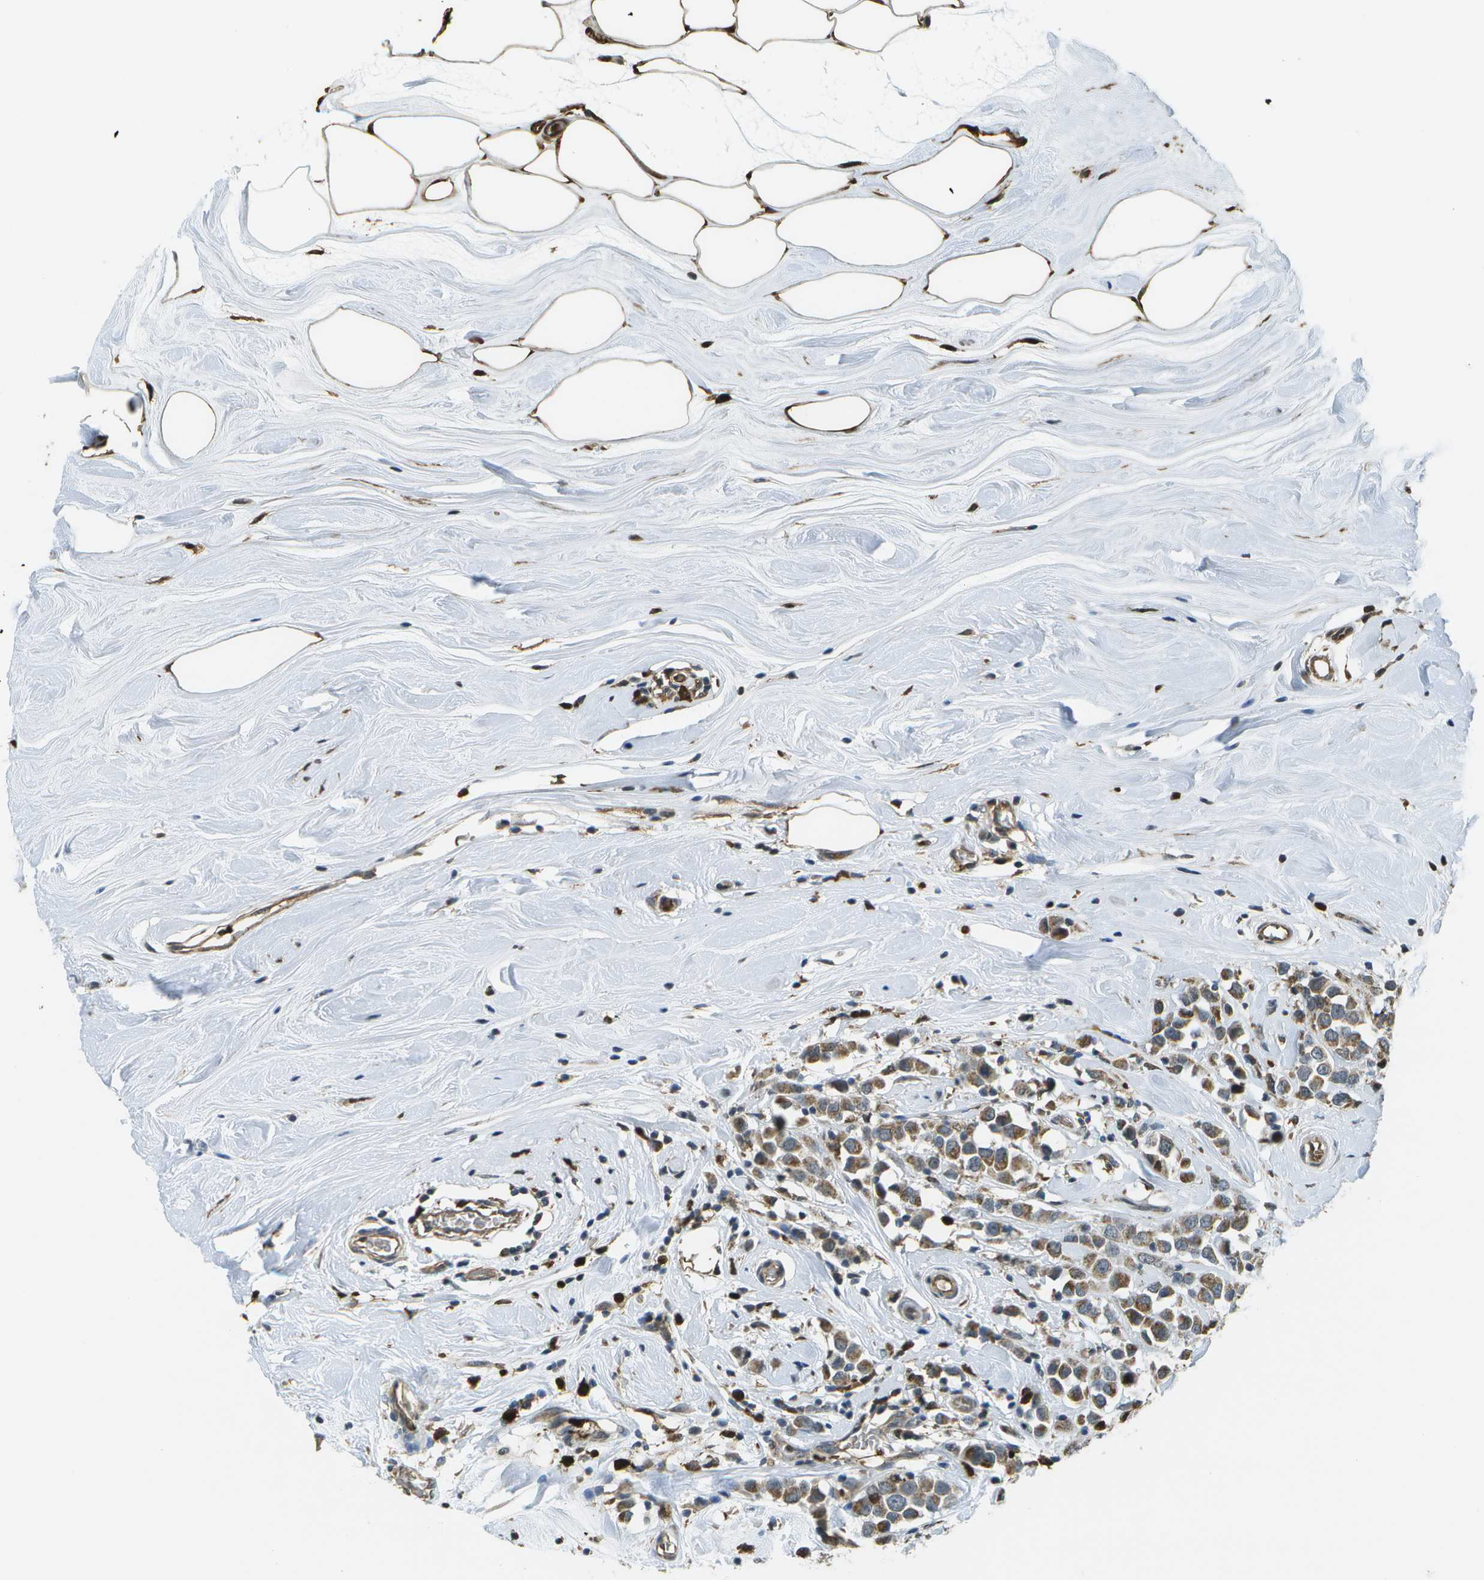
{"staining": {"intensity": "moderate", "quantity": ">75%", "location": "cytoplasmic/membranous"}, "tissue": "breast cancer", "cell_type": "Tumor cells", "image_type": "cancer", "snomed": [{"axis": "morphology", "description": "Duct carcinoma"}, {"axis": "topography", "description": "Breast"}], "caption": "Breast cancer (invasive ductal carcinoma) stained with DAB immunohistochemistry exhibits medium levels of moderate cytoplasmic/membranous staining in about >75% of tumor cells. The staining was performed using DAB (3,3'-diaminobenzidine) to visualize the protein expression in brown, while the nuclei were stained in blue with hematoxylin (Magnification: 20x).", "gene": "CACHD1", "patient": {"sex": "female", "age": 61}}